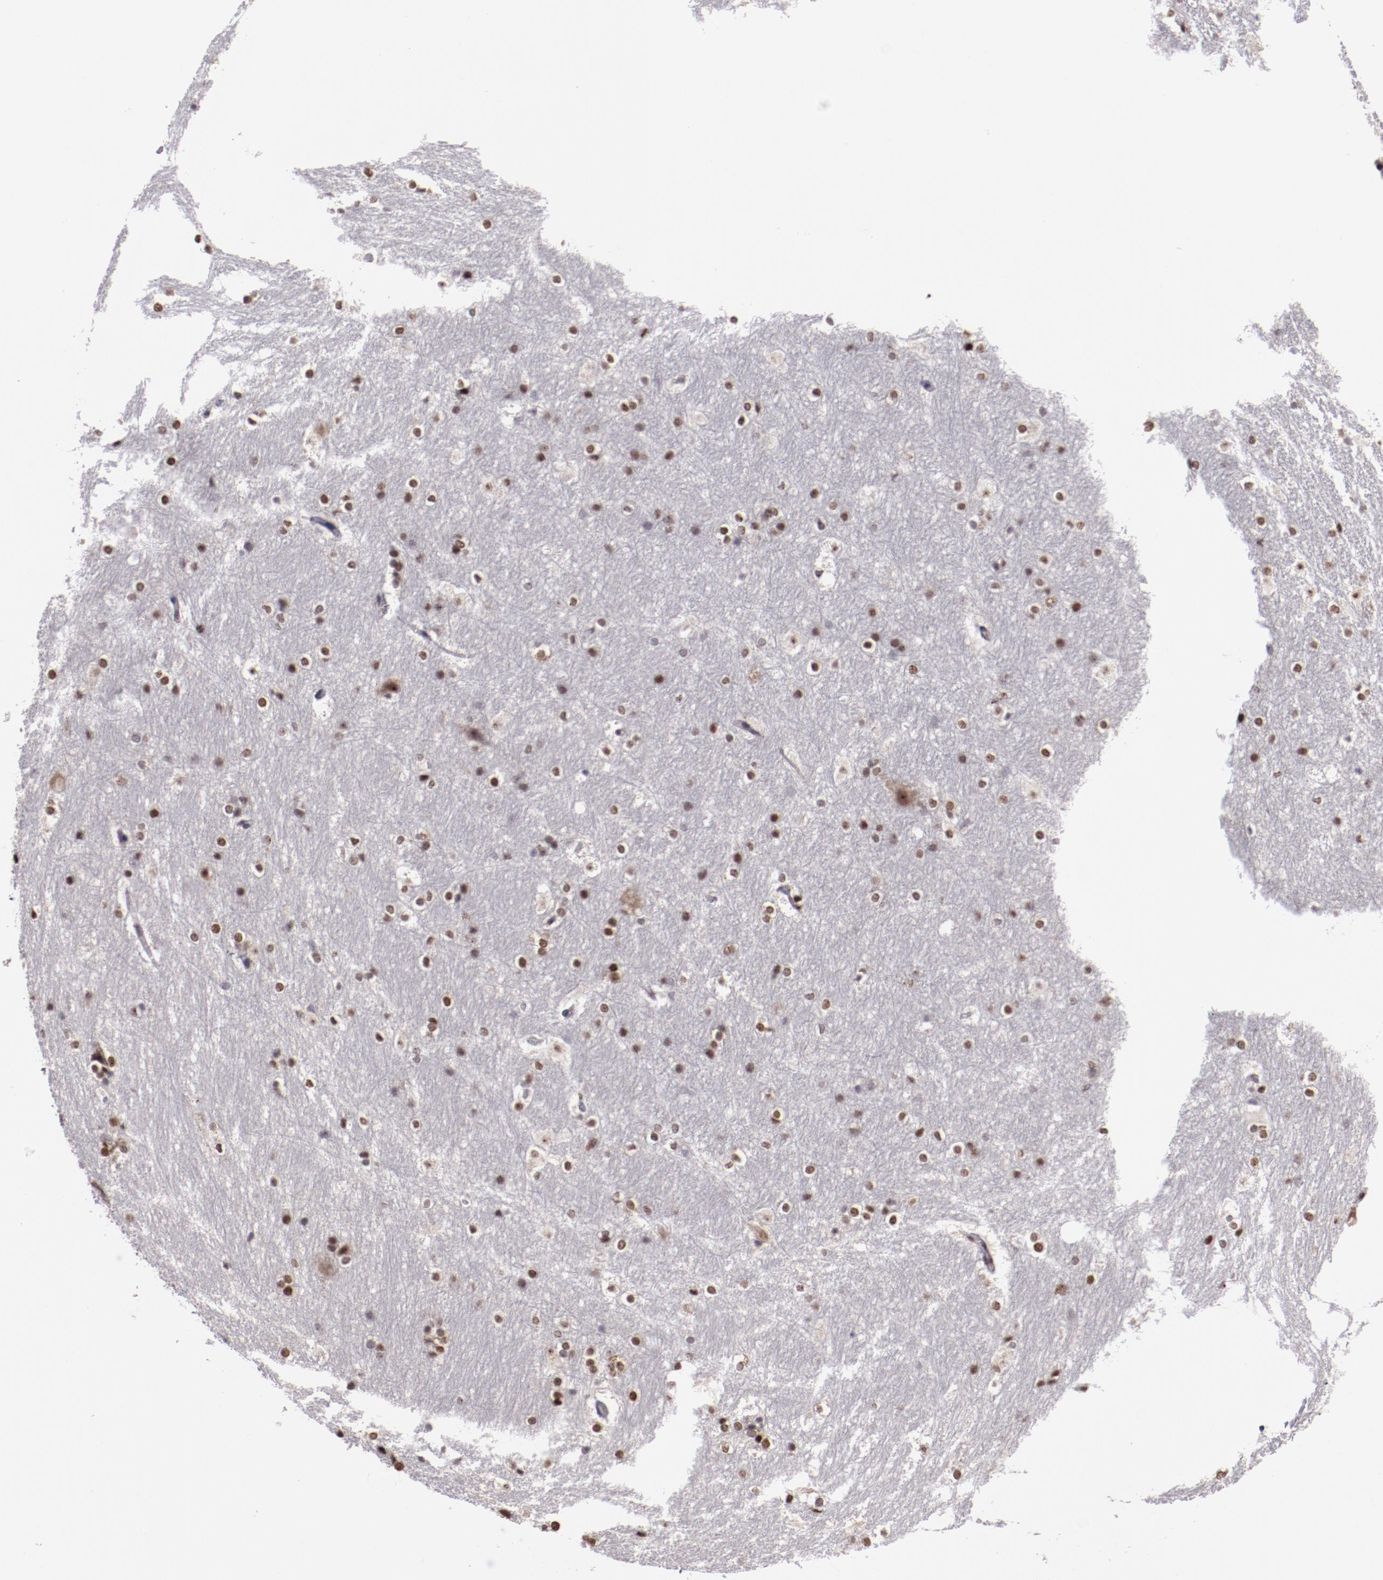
{"staining": {"intensity": "moderate", "quantity": "25%-75%", "location": "nuclear"}, "tissue": "hippocampus", "cell_type": "Glial cells", "image_type": "normal", "snomed": [{"axis": "morphology", "description": "Normal tissue, NOS"}, {"axis": "topography", "description": "Hippocampus"}], "caption": "Brown immunohistochemical staining in unremarkable hippocampus shows moderate nuclear expression in about 25%-75% of glial cells. (DAB (3,3'-diaminobenzidine) IHC with brightfield microscopy, high magnification).", "gene": "DDX24", "patient": {"sex": "female", "age": 19}}